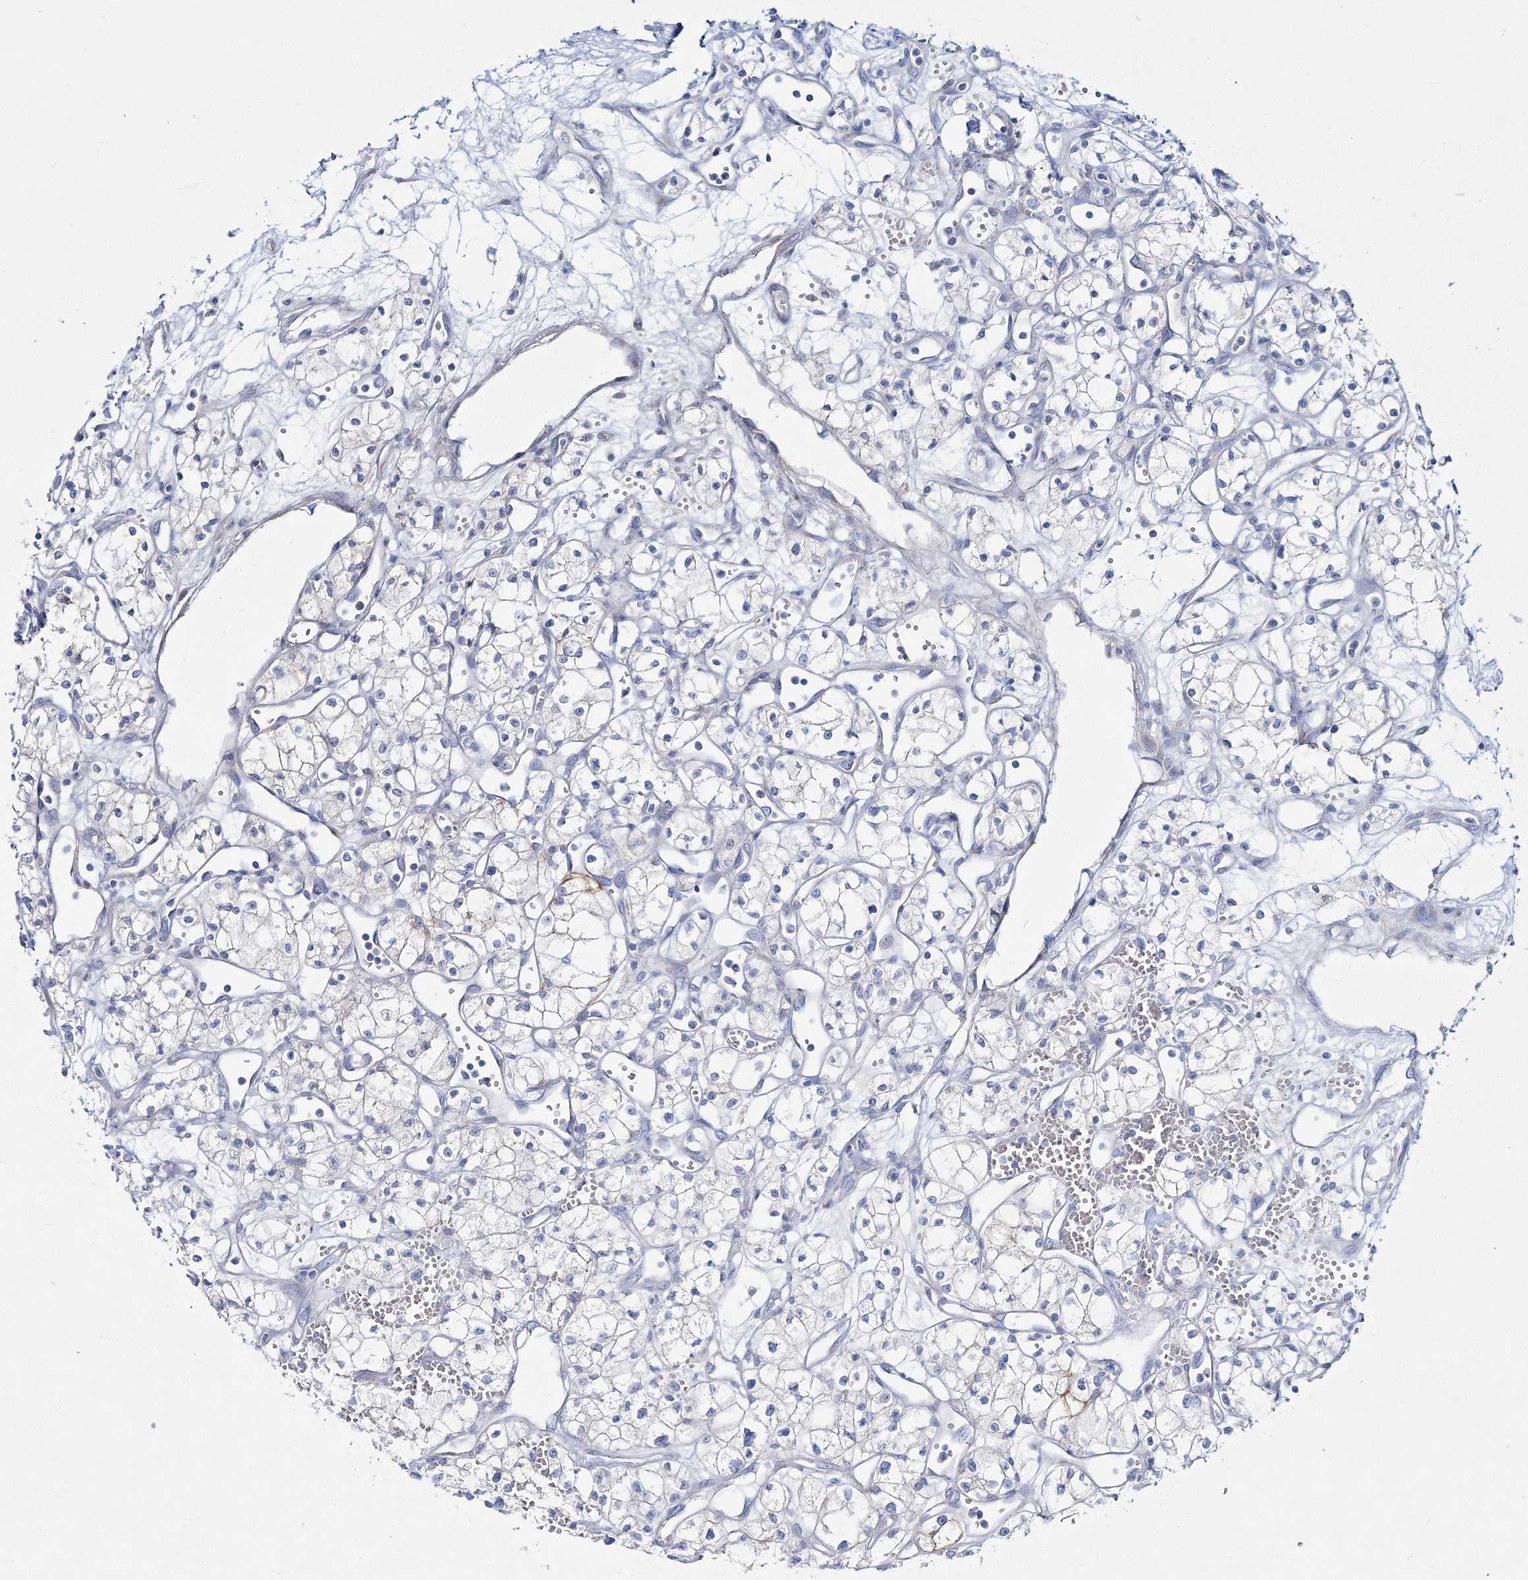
{"staining": {"intensity": "negative", "quantity": "none", "location": "none"}, "tissue": "renal cancer", "cell_type": "Tumor cells", "image_type": "cancer", "snomed": [{"axis": "morphology", "description": "Adenocarcinoma, NOS"}, {"axis": "topography", "description": "Kidney"}], "caption": "Immunohistochemistry histopathology image of human renal adenocarcinoma stained for a protein (brown), which shows no positivity in tumor cells. The staining was performed using DAB to visualize the protein expression in brown, while the nuclei were stained in blue with hematoxylin (Magnification: 20x).", "gene": "ADGRL1", "patient": {"sex": "male", "age": 59}}